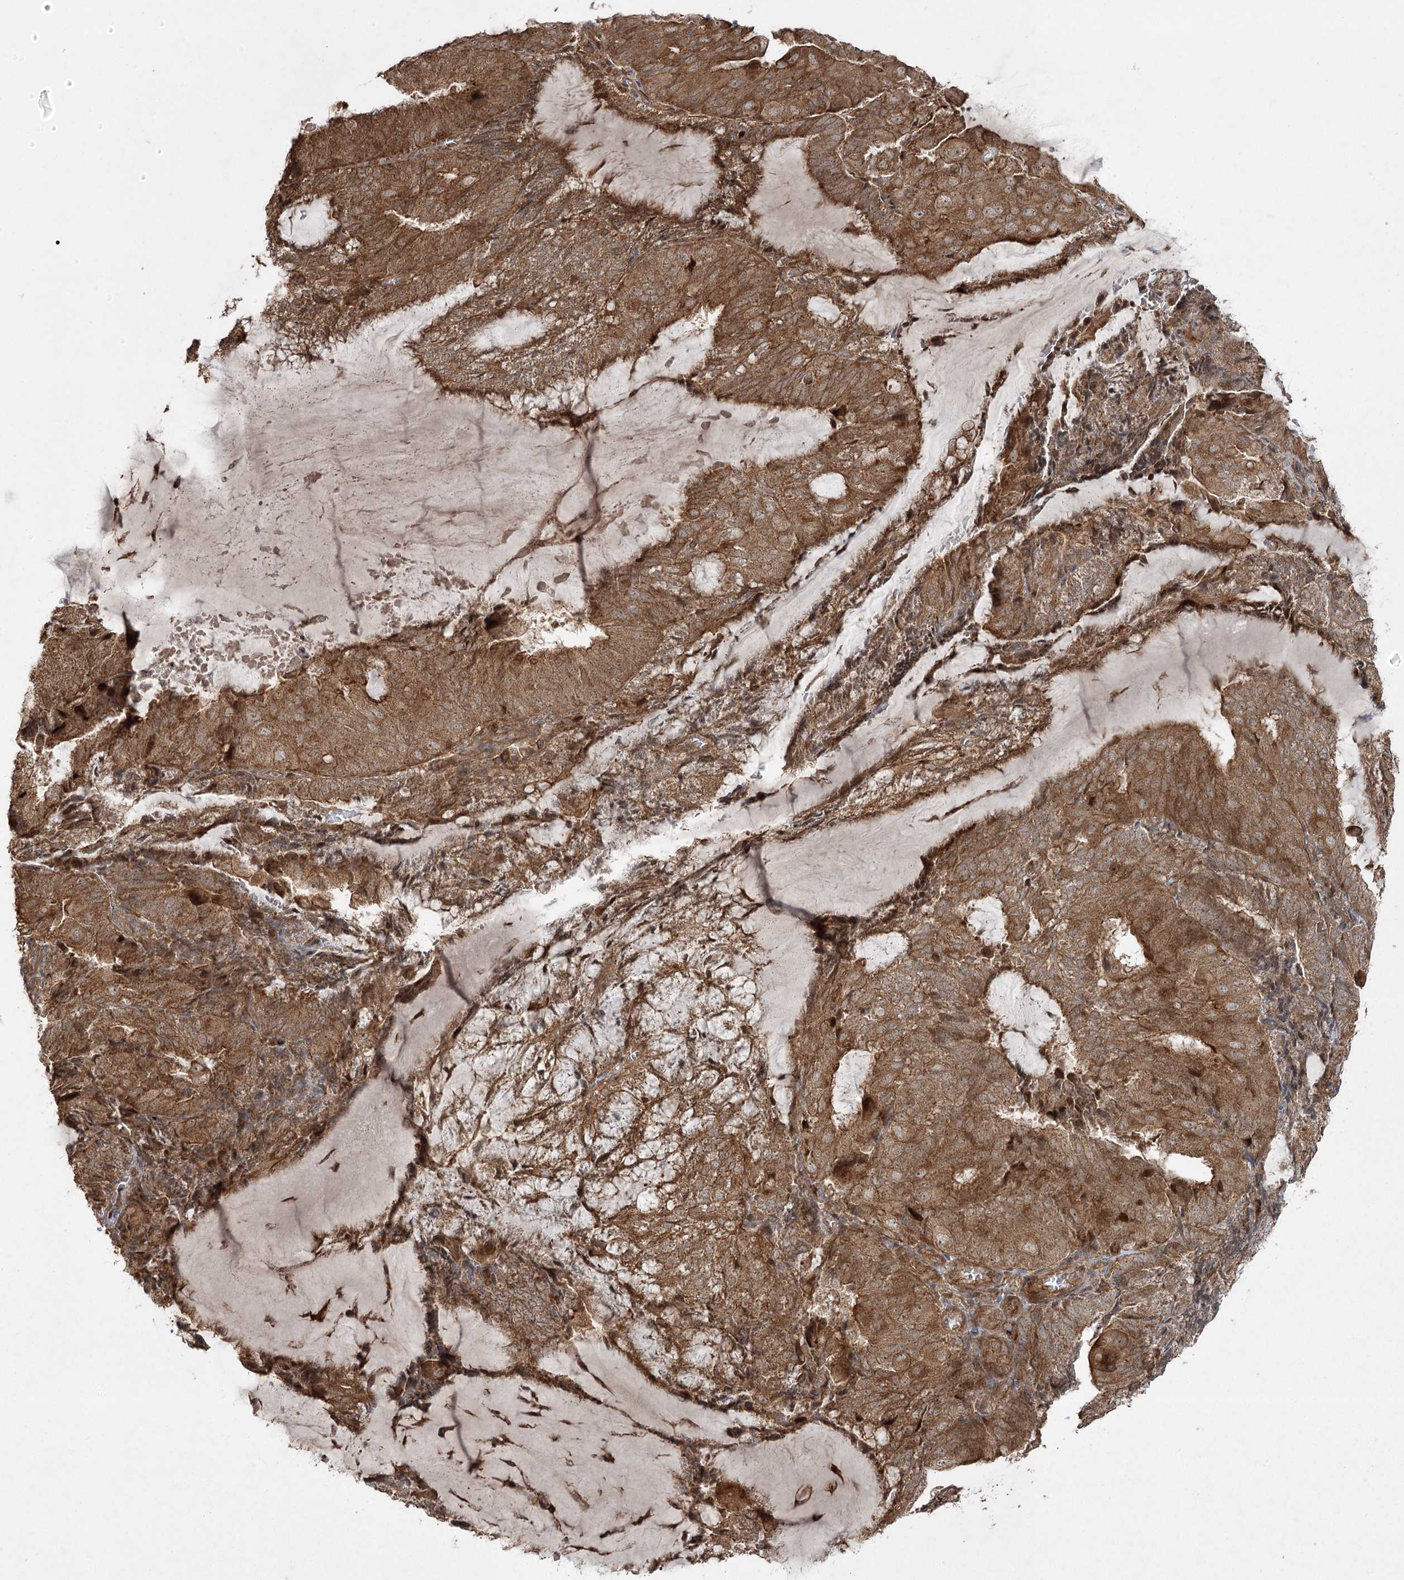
{"staining": {"intensity": "strong", "quantity": ">75%", "location": "cytoplasmic/membranous"}, "tissue": "endometrial cancer", "cell_type": "Tumor cells", "image_type": "cancer", "snomed": [{"axis": "morphology", "description": "Adenocarcinoma, NOS"}, {"axis": "topography", "description": "Endometrium"}], "caption": "Immunohistochemistry photomicrograph of neoplastic tissue: endometrial adenocarcinoma stained using immunohistochemistry (IHC) reveals high levels of strong protein expression localized specifically in the cytoplasmic/membranous of tumor cells, appearing as a cytoplasmic/membranous brown color.", "gene": "CPLANE1", "patient": {"sex": "female", "age": 81}}